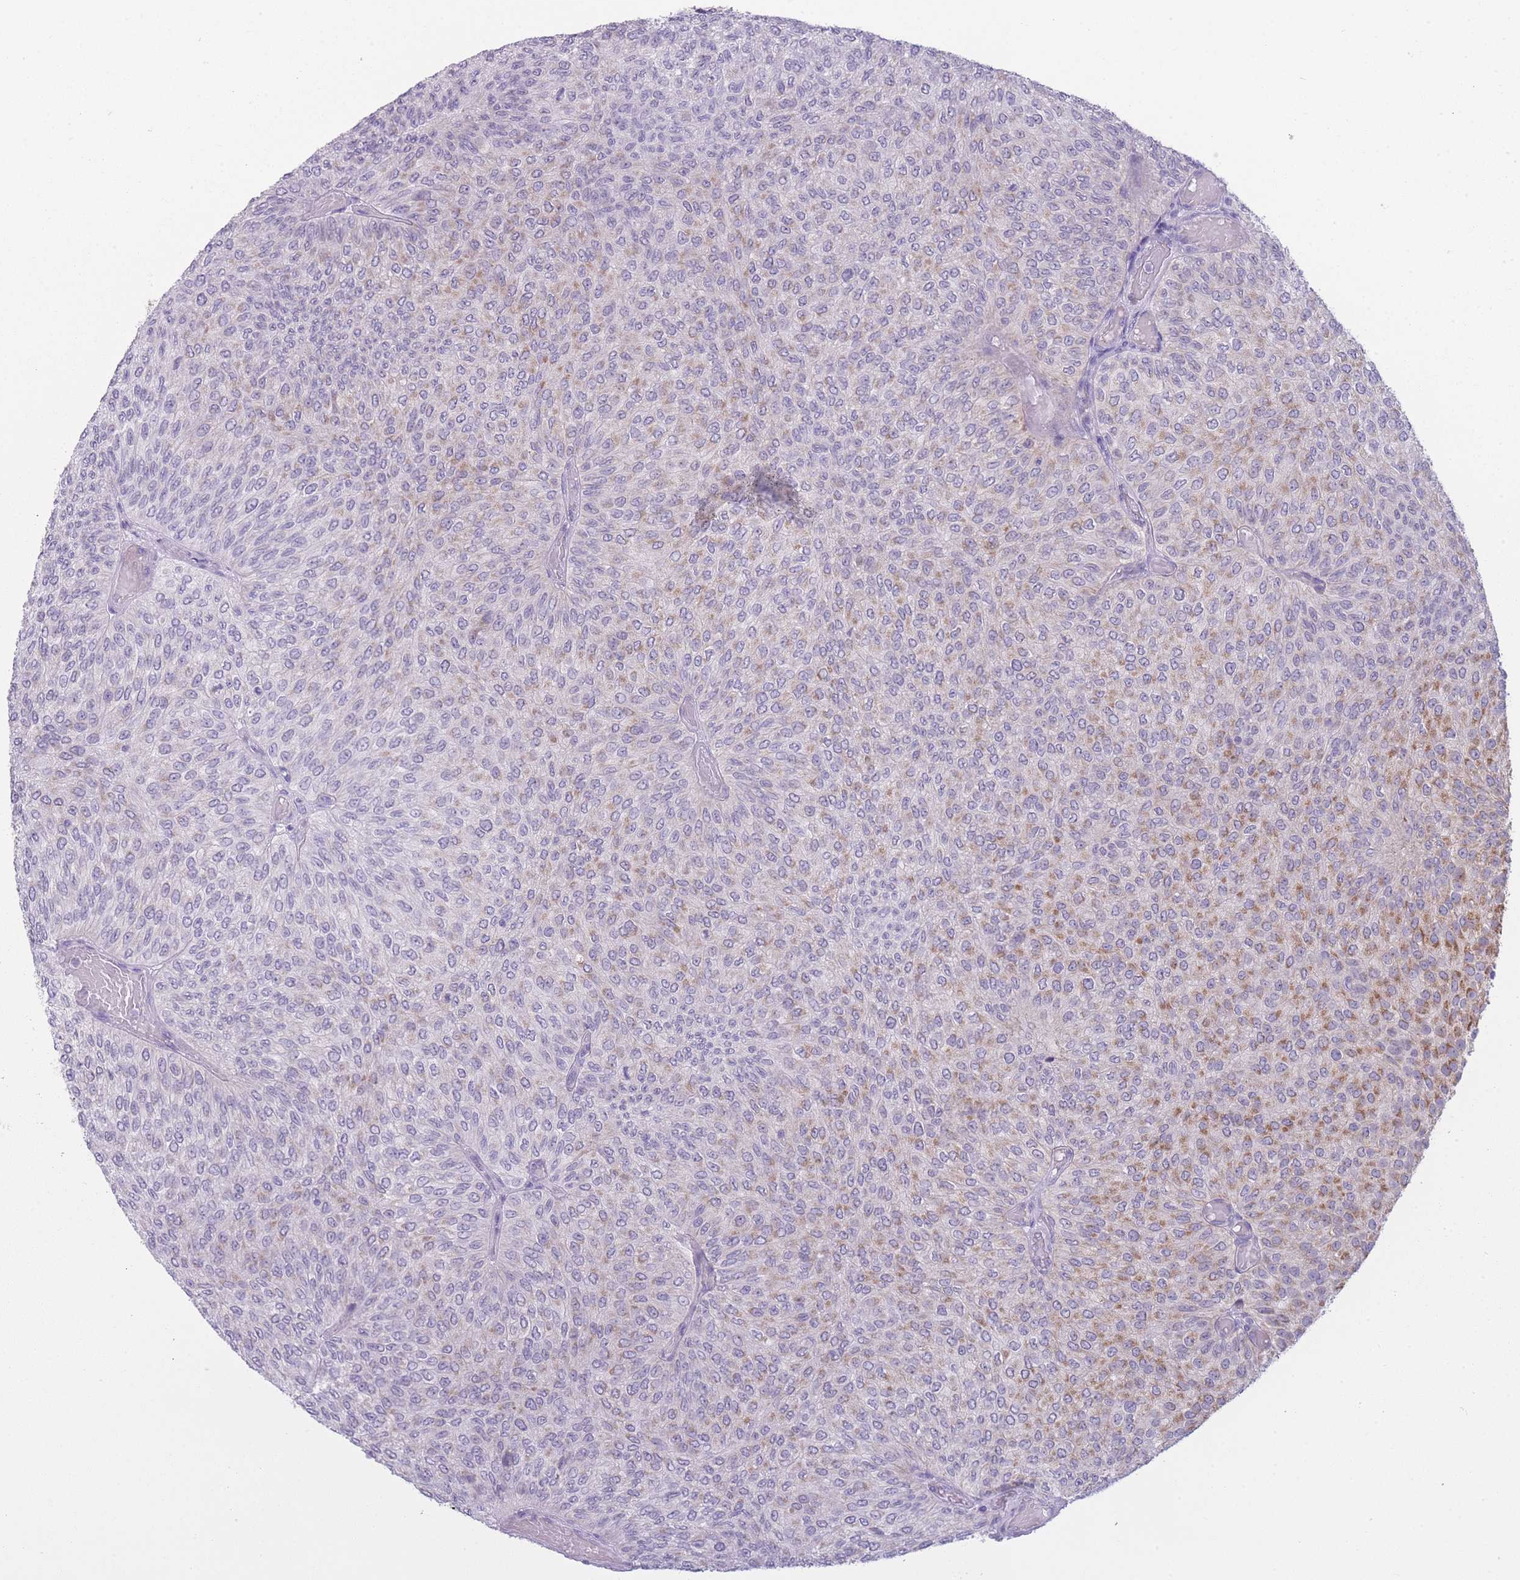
{"staining": {"intensity": "moderate", "quantity": "25%-75%", "location": "cytoplasmic/membranous"}, "tissue": "urothelial cancer", "cell_type": "Tumor cells", "image_type": "cancer", "snomed": [{"axis": "morphology", "description": "Urothelial carcinoma, Low grade"}, {"axis": "topography", "description": "Urinary bladder"}], "caption": "Brown immunohistochemical staining in urothelial cancer shows moderate cytoplasmic/membranous positivity in about 25%-75% of tumor cells. Immunohistochemistry stains the protein in brown and the nuclei are stained blue.", "gene": "DCANP1", "patient": {"sex": "male", "age": 78}}